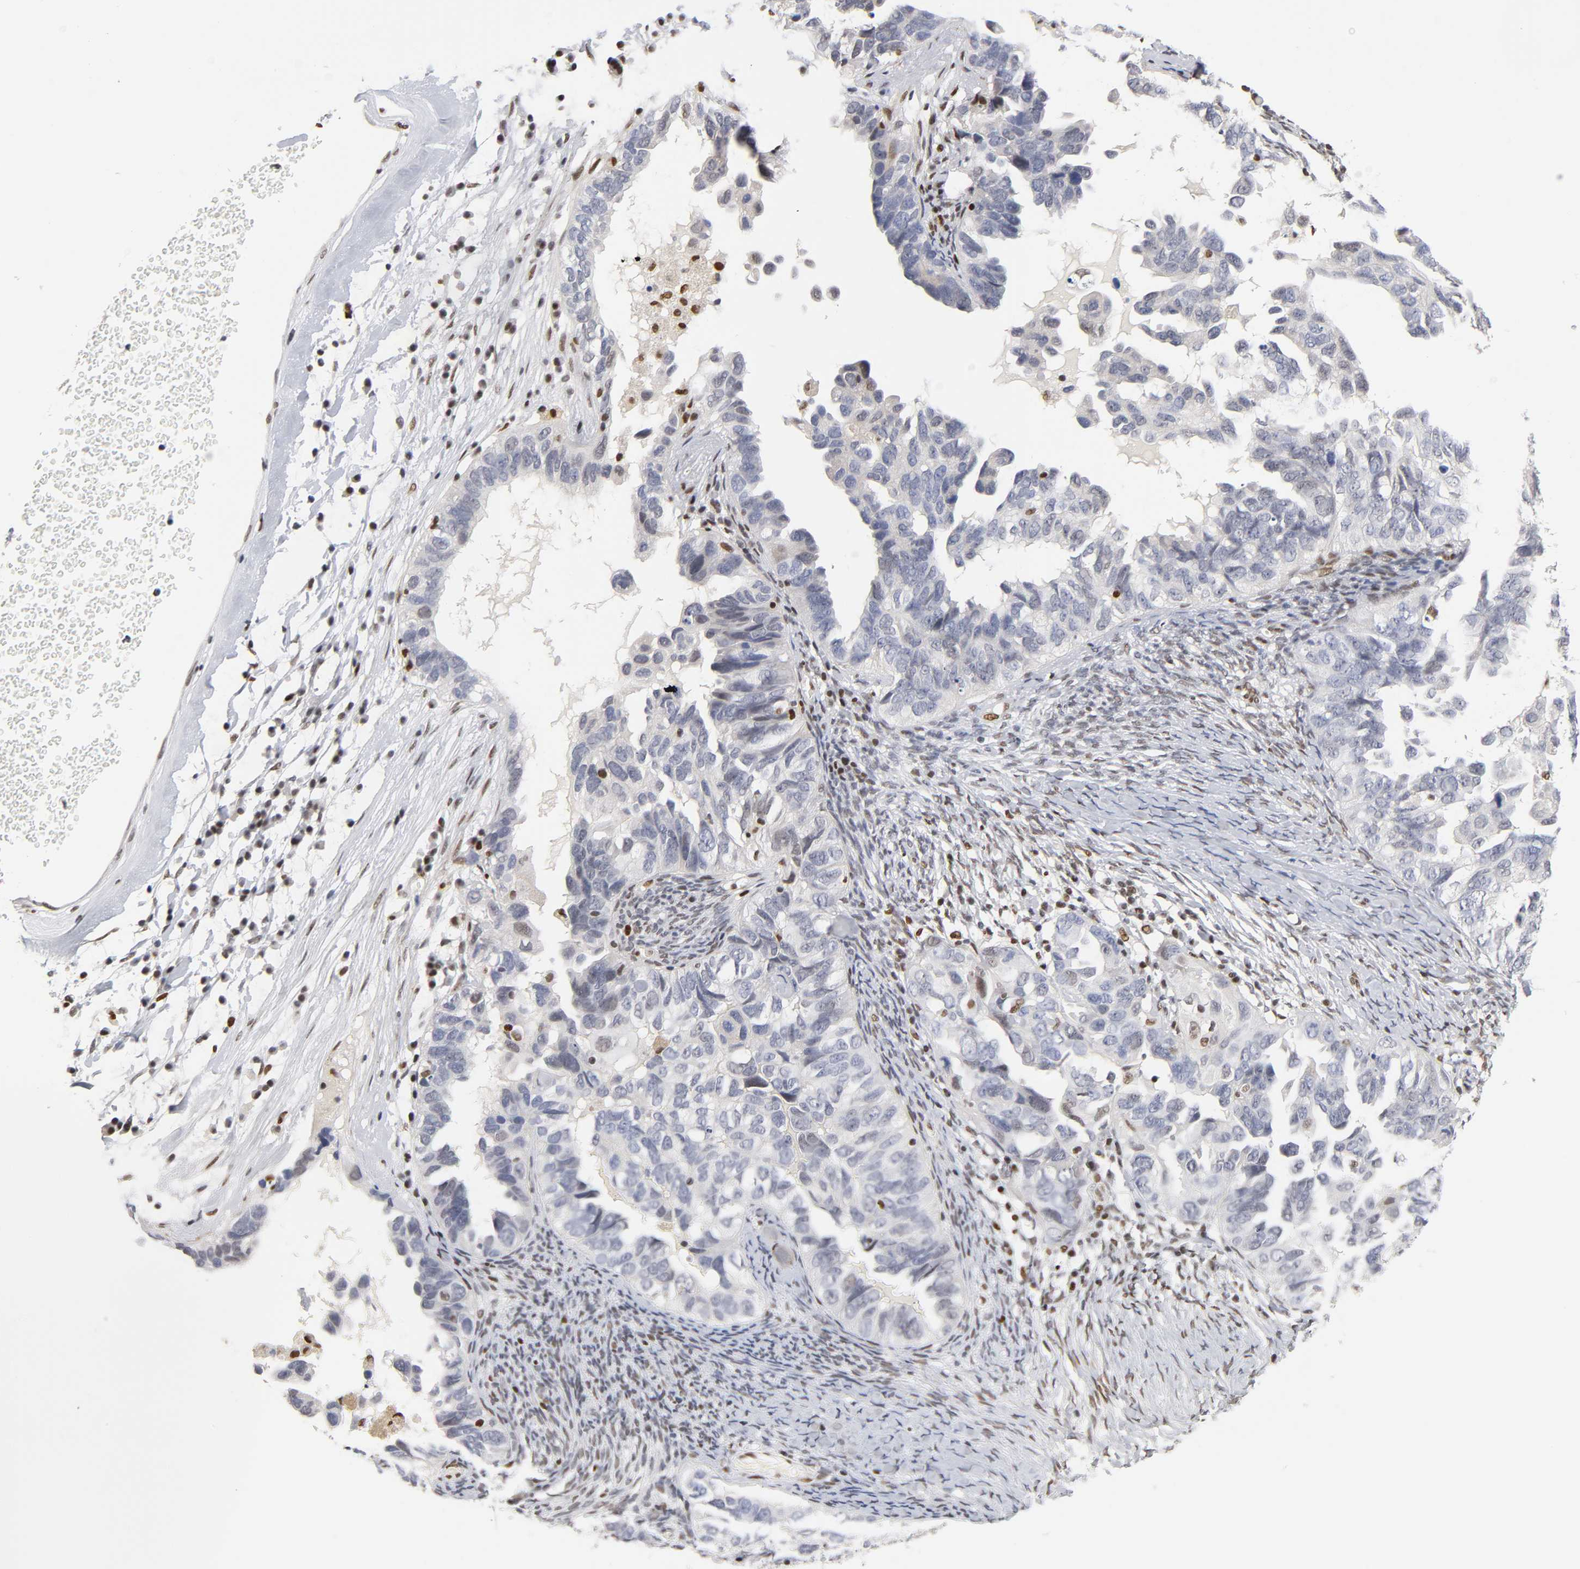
{"staining": {"intensity": "negative", "quantity": "none", "location": "none"}, "tissue": "ovarian cancer", "cell_type": "Tumor cells", "image_type": "cancer", "snomed": [{"axis": "morphology", "description": "Cystadenocarcinoma, serous, NOS"}, {"axis": "topography", "description": "Ovary"}], "caption": "Tumor cells show no significant protein staining in serous cystadenocarcinoma (ovarian).", "gene": "NR3C1", "patient": {"sex": "female", "age": 82}}